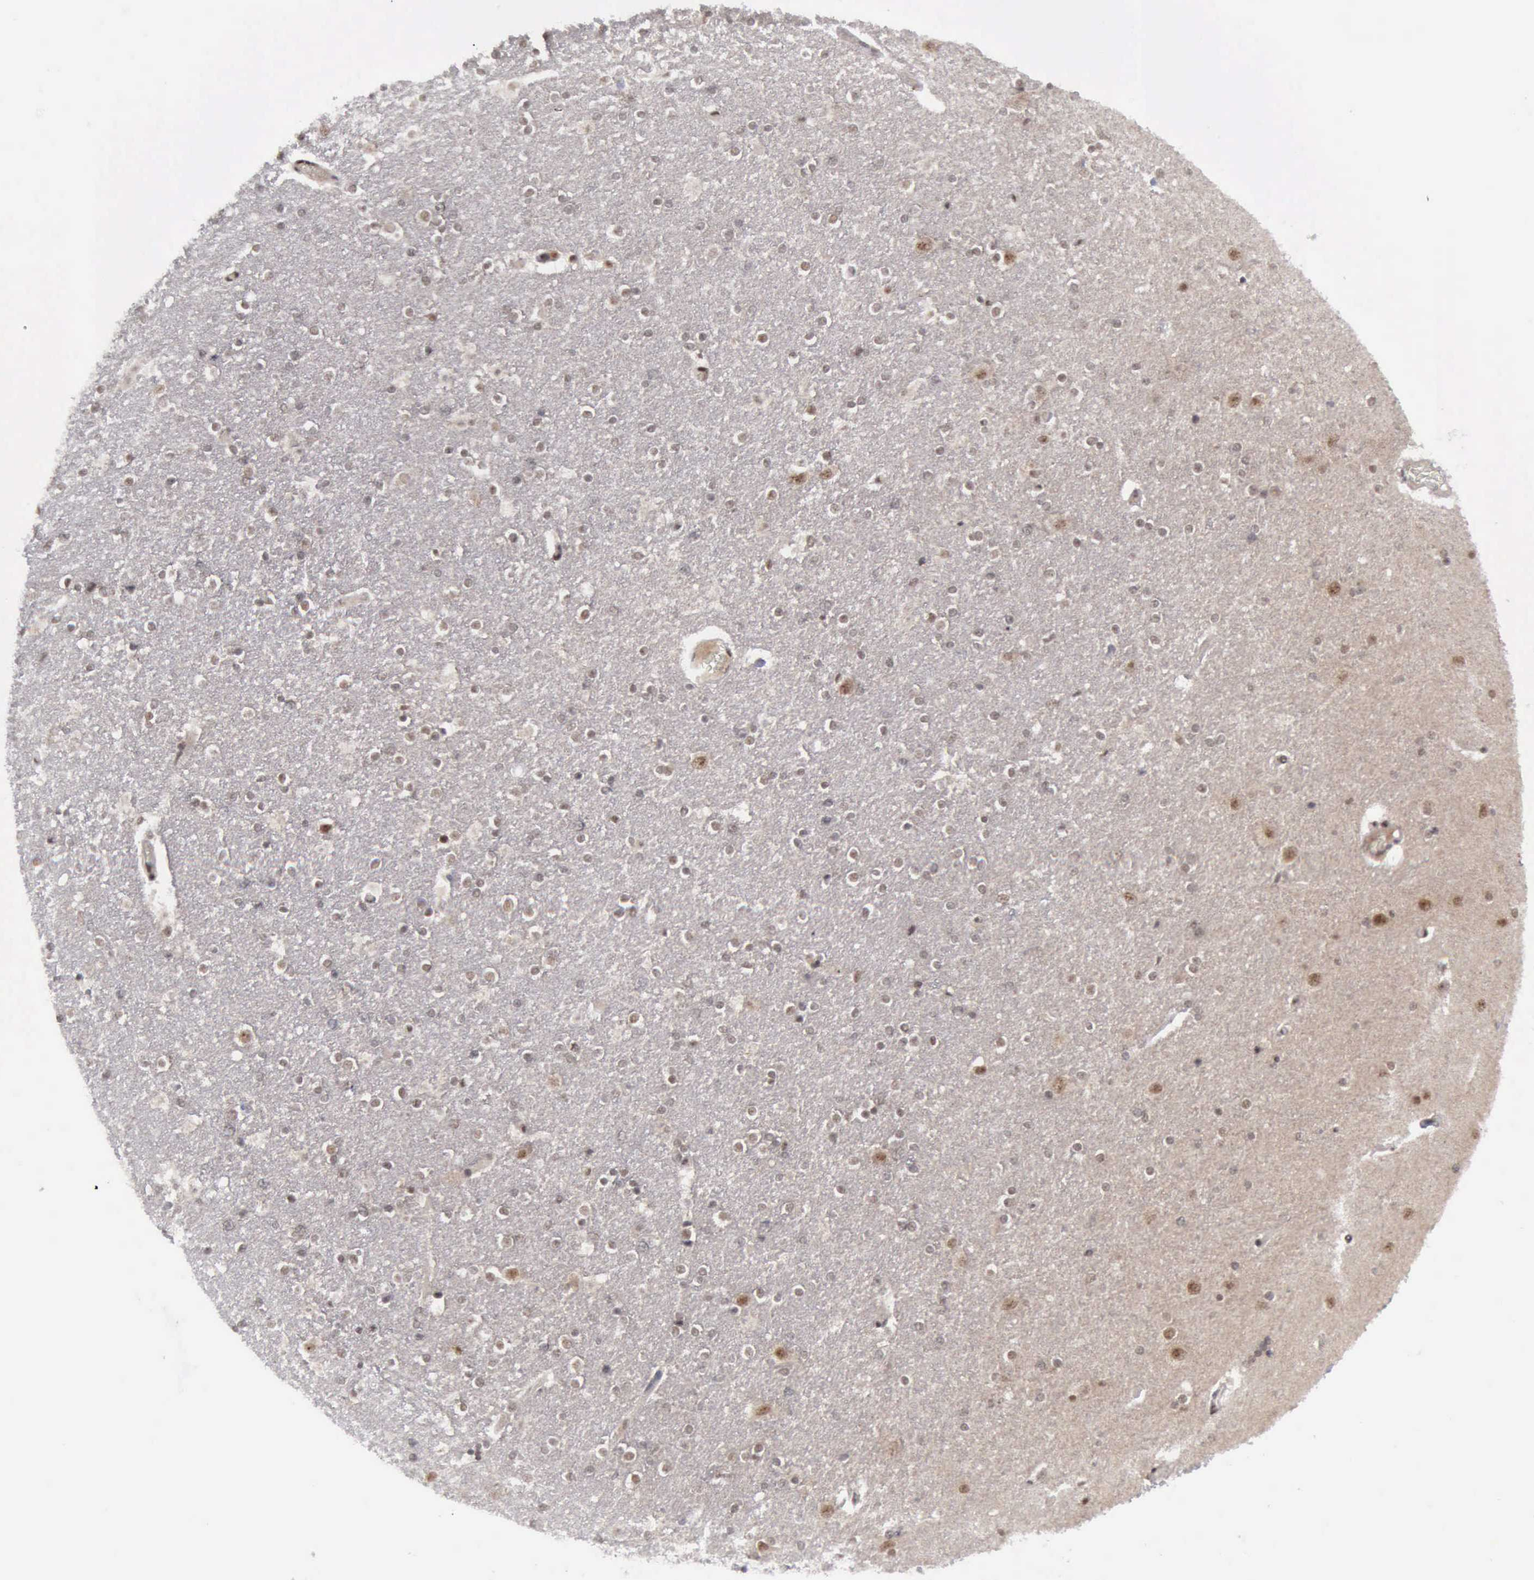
{"staining": {"intensity": "weak", "quantity": ">75%", "location": "cytoplasmic/membranous,nuclear"}, "tissue": "caudate", "cell_type": "Glial cells", "image_type": "normal", "snomed": [{"axis": "morphology", "description": "Normal tissue, NOS"}, {"axis": "topography", "description": "Lateral ventricle wall"}], "caption": "The image exhibits staining of unremarkable caudate, revealing weak cytoplasmic/membranous,nuclear protein positivity (brown color) within glial cells.", "gene": "ATM", "patient": {"sex": "female", "age": 54}}